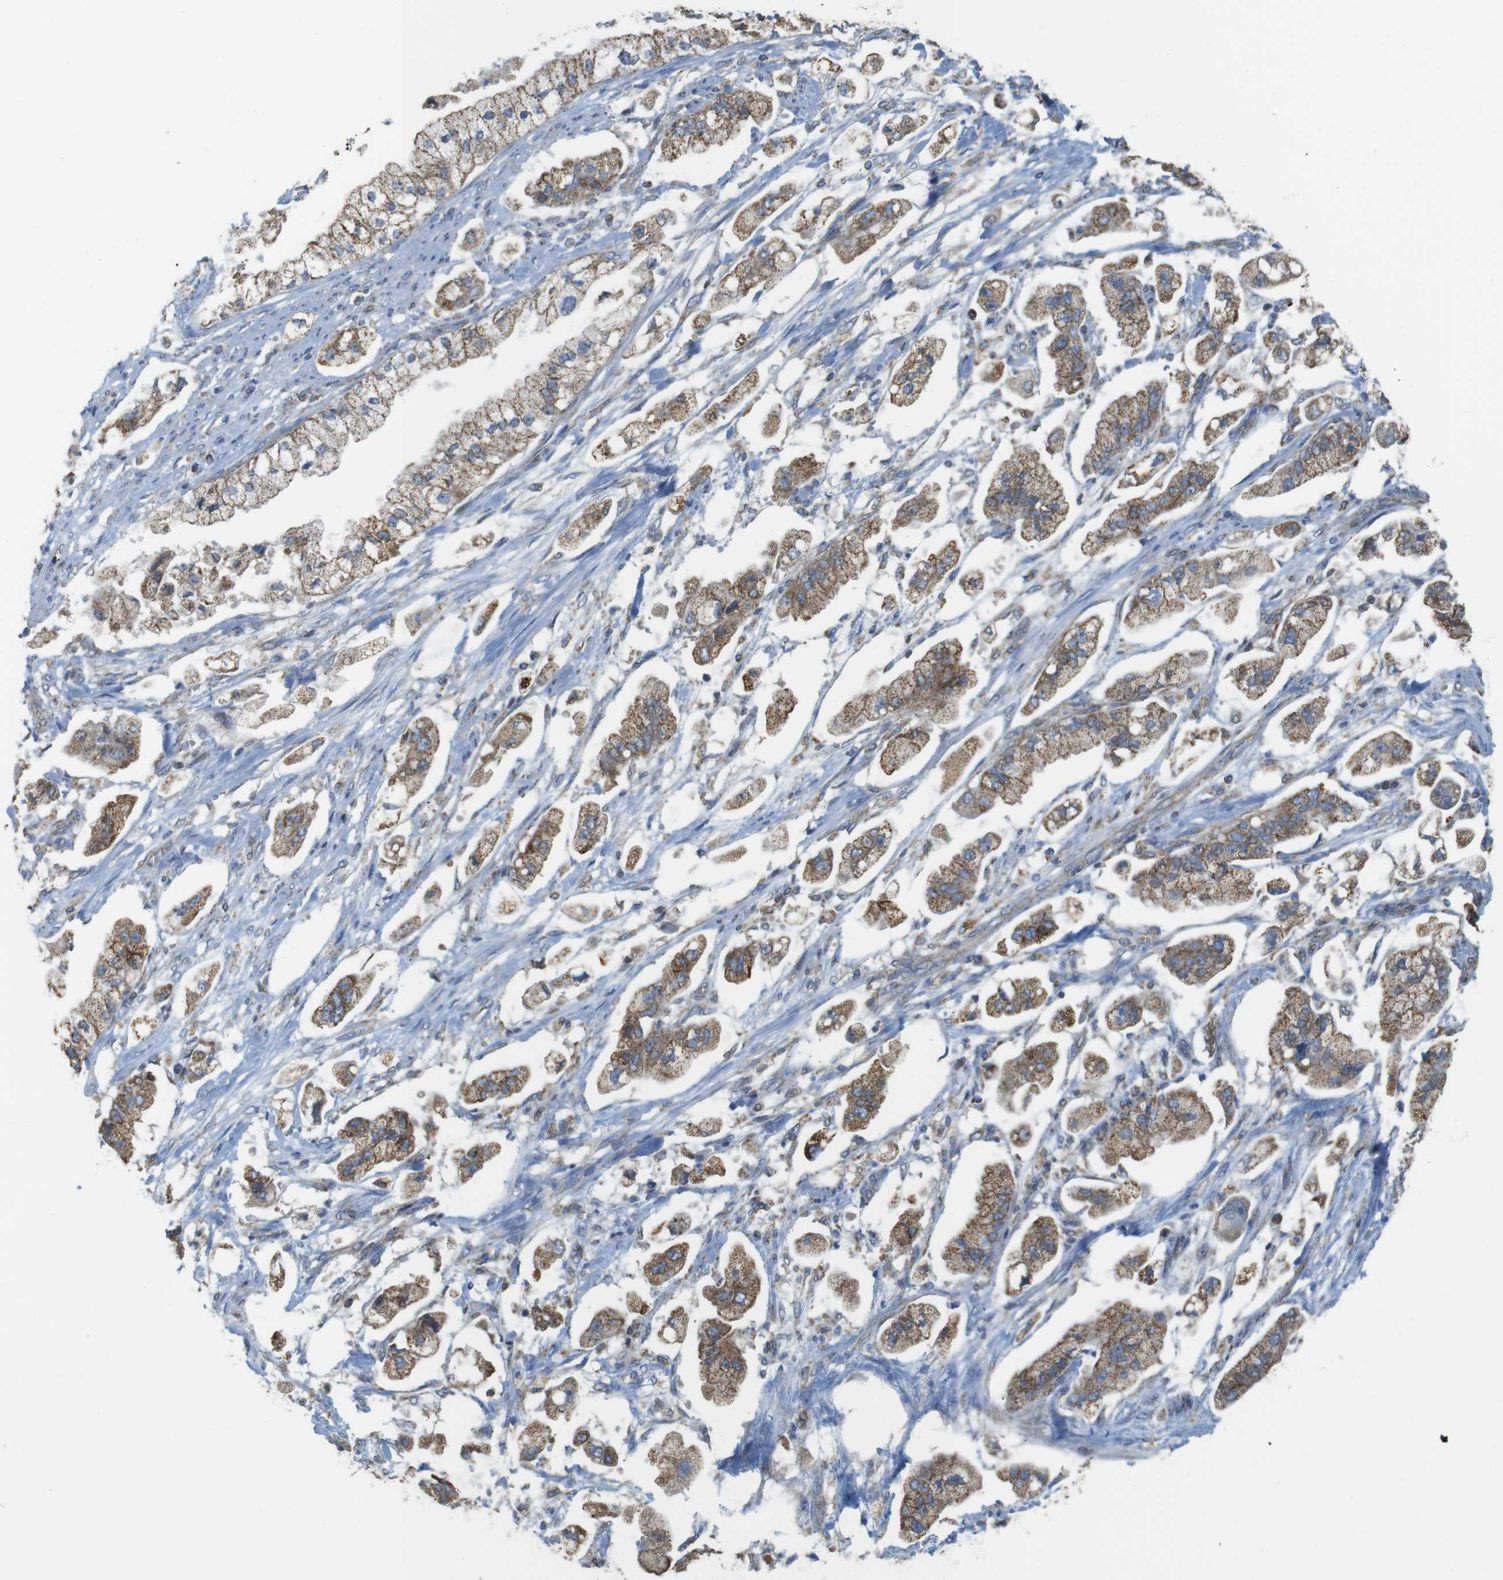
{"staining": {"intensity": "moderate", "quantity": ">75%", "location": "cytoplasmic/membranous"}, "tissue": "stomach cancer", "cell_type": "Tumor cells", "image_type": "cancer", "snomed": [{"axis": "morphology", "description": "Adenocarcinoma, NOS"}, {"axis": "topography", "description": "Stomach"}], "caption": "Protein expression analysis of human stomach cancer (adenocarcinoma) reveals moderate cytoplasmic/membranous expression in about >75% of tumor cells.", "gene": "GRIK2", "patient": {"sex": "male", "age": 62}}